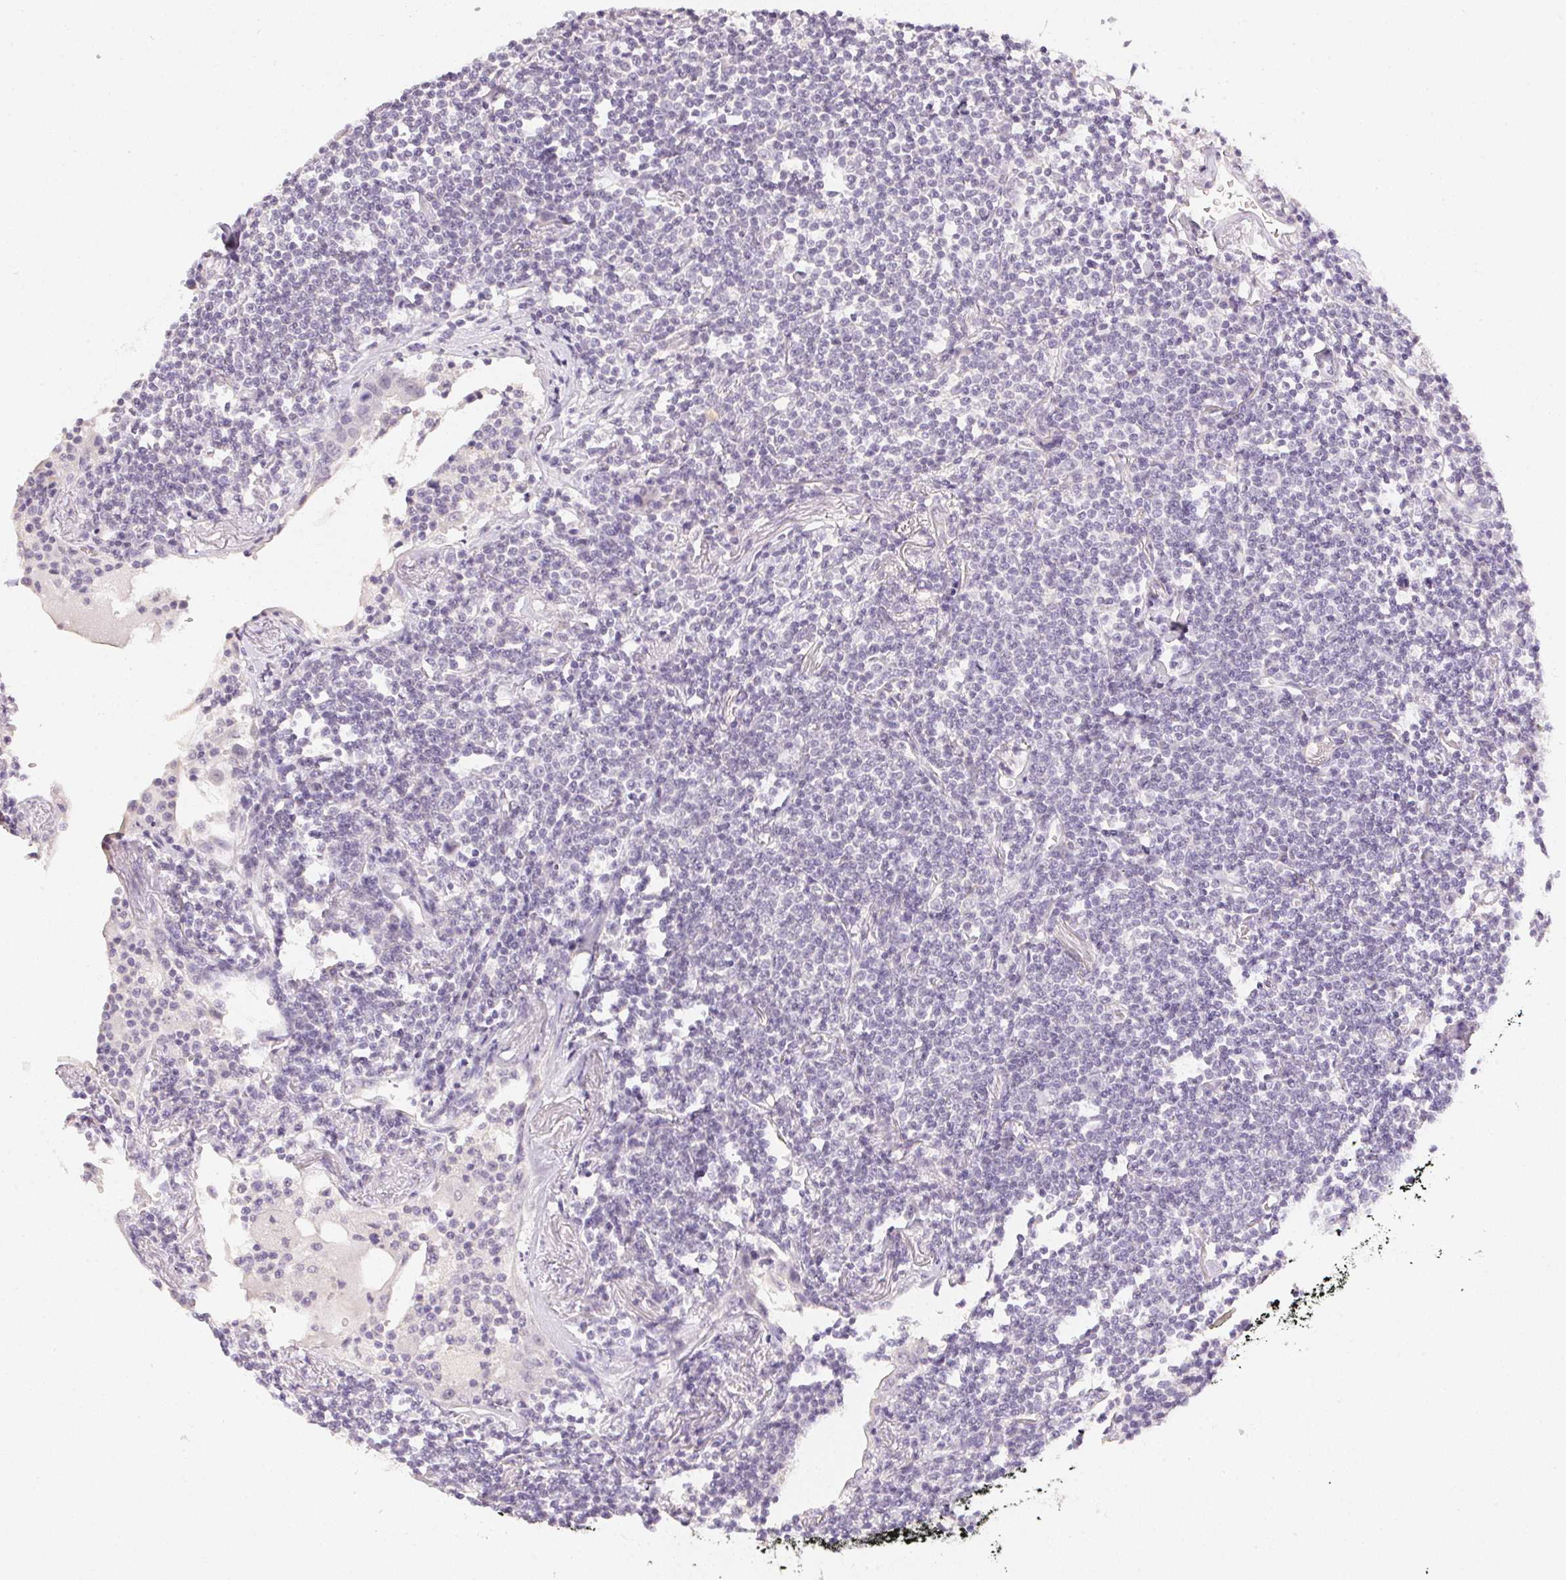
{"staining": {"intensity": "negative", "quantity": "none", "location": "none"}, "tissue": "lymphoma", "cell_type": "Tumor cells", "image_type": "cancer", "snomed": [{"axis": "morphology", "description": "Malignant lymphoma, non-Hodgkin's type, Low grade"}, {"axis": "topography", "description": "Lung"}], "caption": "Human malignant lymphoma, non-Hodgkin's type (low-grade) stained for a protein using immunohistochemistry (IHC) demonstrates no positivity in tumor cells.", "gene": "PPY", "patient": {"sex": "female", "age": 71}}